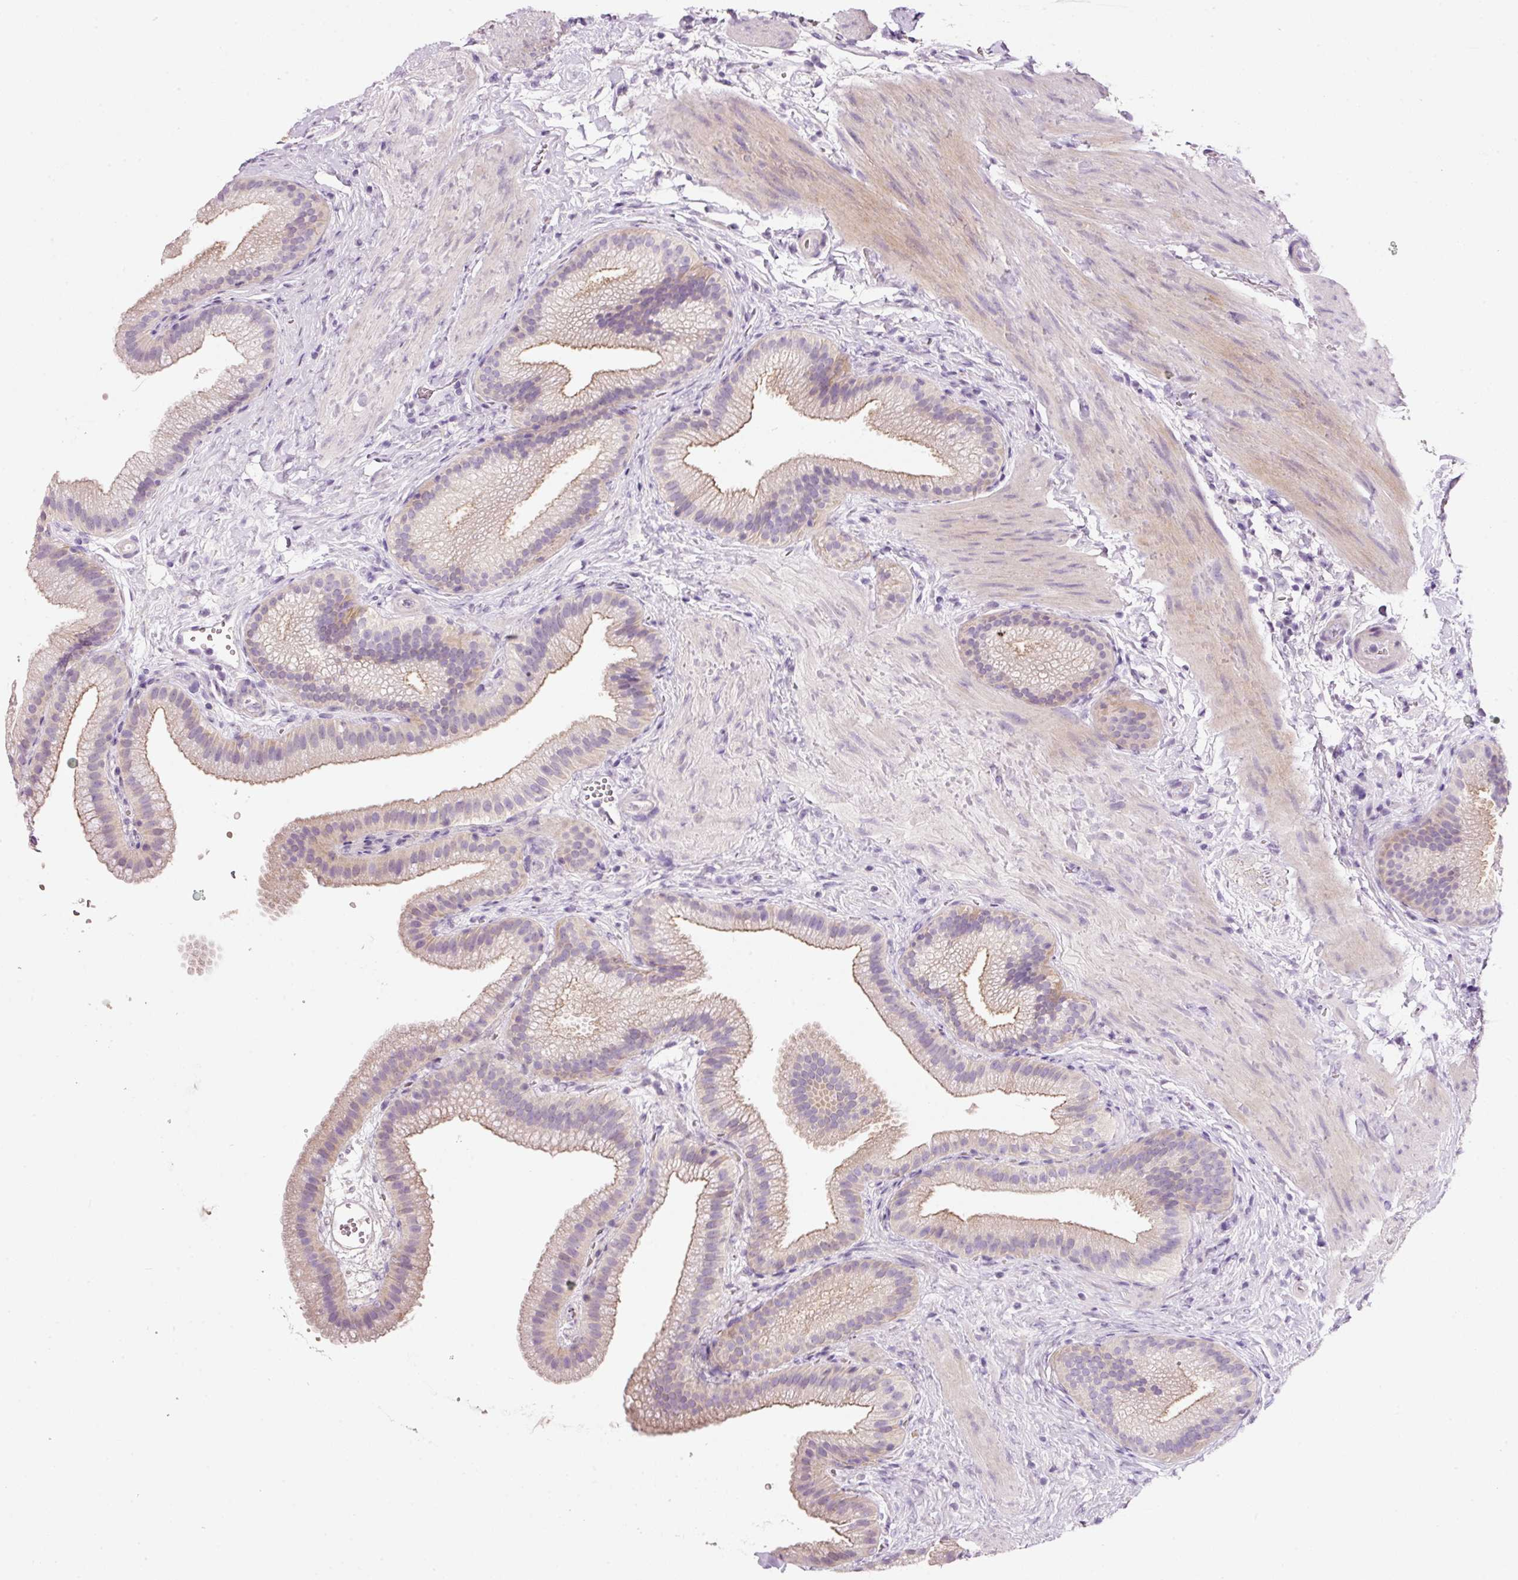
{"staining": {"intensity": "weak", "quantity": "25%-75%", "location": "cytoplasmic/membranous"}, "tissue": "gallbladder", "cell_type": "Glandular cells", "image_type": "normal", "snomed": [{"axis": "morphology", "description": "Normal tissue, NOS"}, {"axis": "topography", "description": "Gallbladder"}], "caption": "High-magnification brightfield microscopy of benign gallbladder stained with DAB (3,3'-diaminobenzidine) (brown) and counterstained with hematoxylin (blue). glandular cells exhibit weak cytoplasmic/membranous staining is appreciated in approximately25%-75% of cells.", "gene": "TENT5C", "patient": {"sex": "female", "age": 63}}